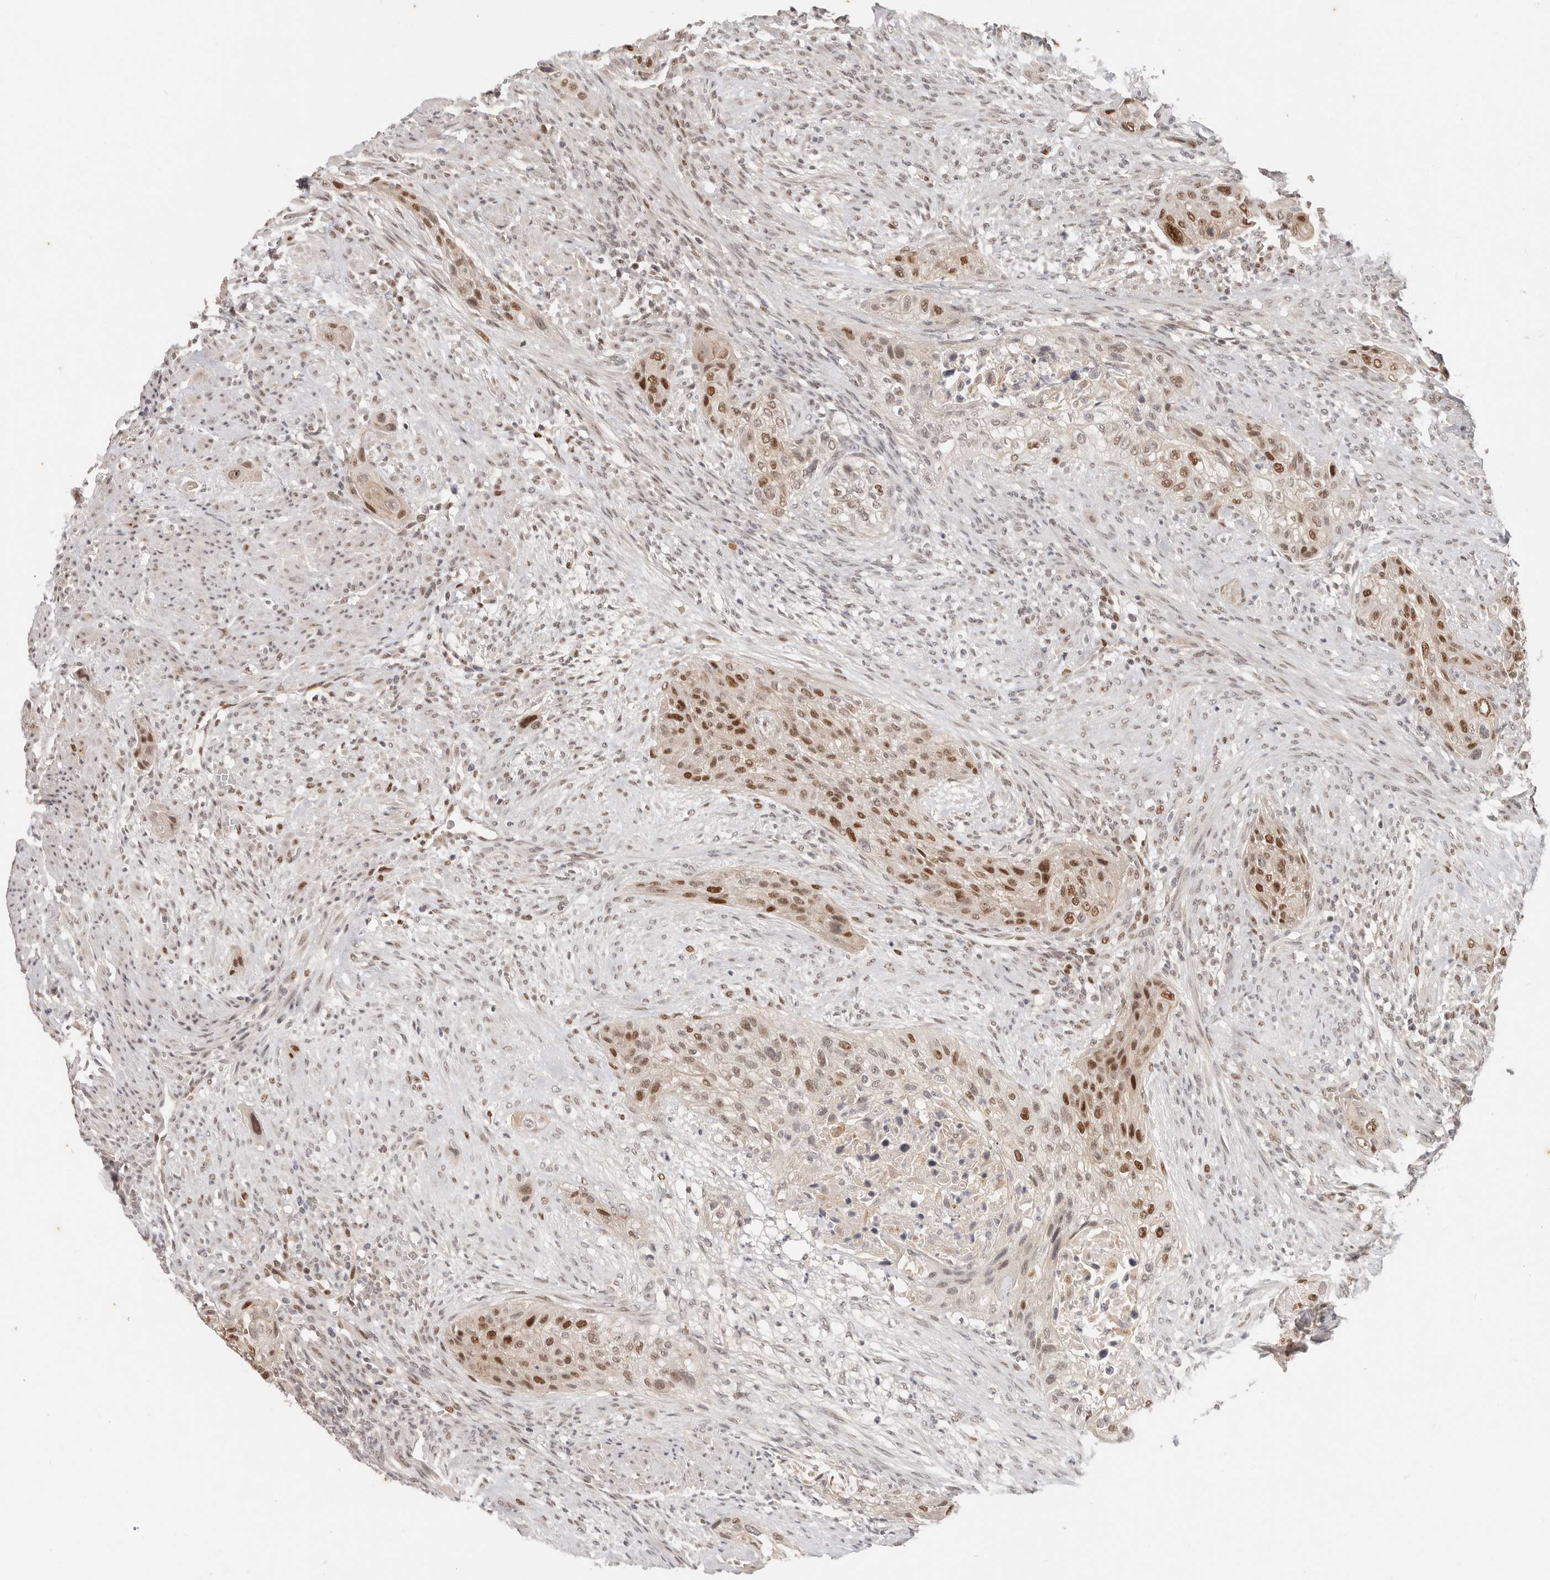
{"staining": {"intensity": "moderate", "quantity": ">75%", "location": "nuclear"}, "tissue": "urothelial cancer", "cell_type": "Tumor cells", "image_type": "cancer", "snomed": [{"axis": "morphology", "description": "Urothelial carcinoma, High grade"}, {"axis": "topography", "description": "Urinary bladder"}], "caption": "Urothelial carcinoma (high-grade) stained with immunohistochemistry (IHC) demonstrates moderate nuclear expression in about >75% of tumor cells.", "gene": "RFC2", "patient": {"sex": "male", "age": 35}}